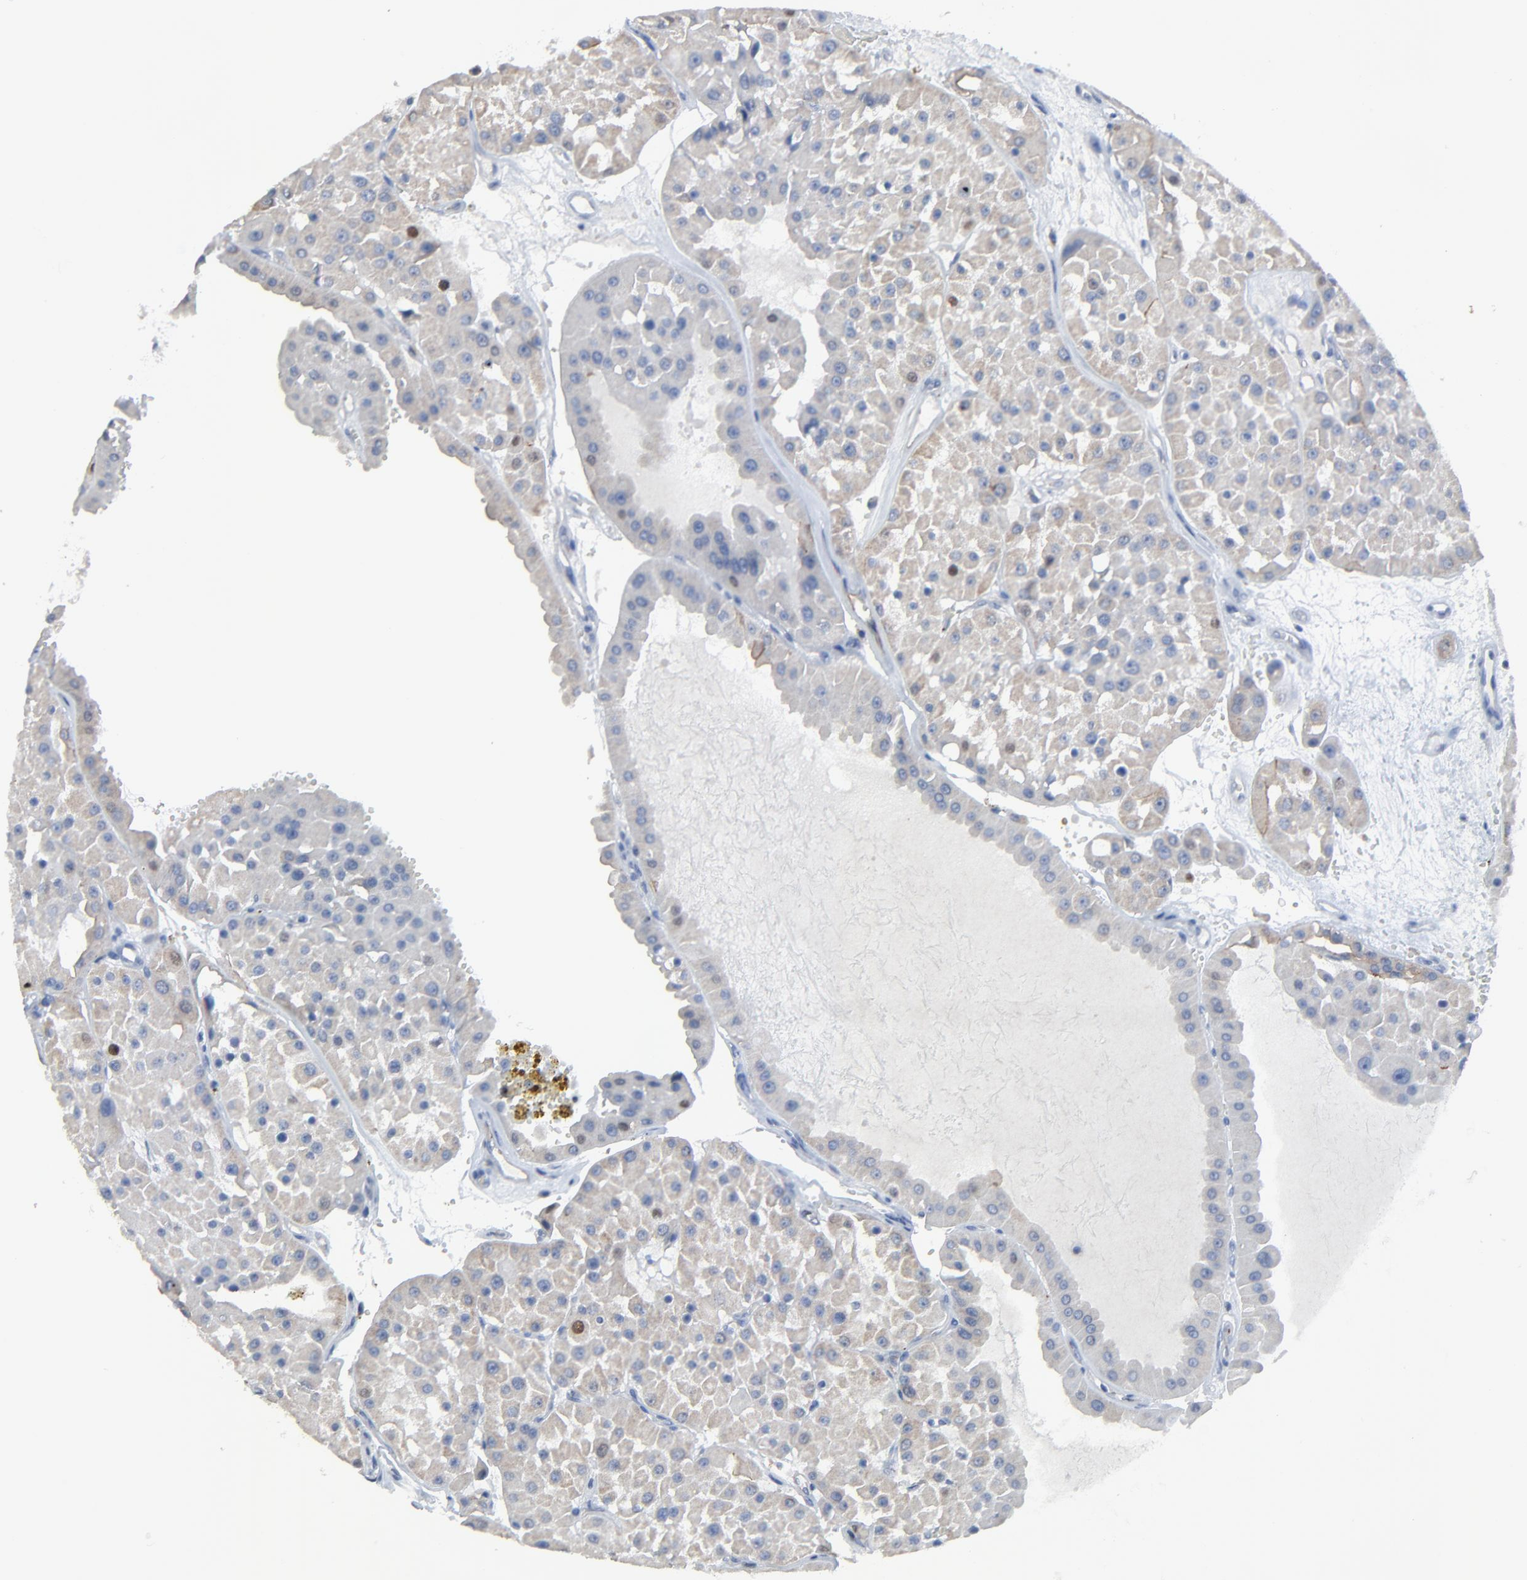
{"staining": {"intensity": "weak", "quantity": ">75%", "location": "cytoplasmic/membranous"}, "tissue": "renal cancer", "cell_type": "Tumor cells", "image_type": "cancer", "snomed": [{"axis": "morphology", "description": "Adenocarcinoma, uncertain malignant potential"}, {"axis": "topography", "description": "Kidney"}], "caption": "Immunohistochemistry (IHC) (DAB) staining of human renal adenocarcinoma,  uncertain malignant potential displays weak cytoplasmic/membranous protein expression in about >75% of tumor cells. (IHC, brightfield microscopy, high magnification).", "gene": "BIRC3", "patient": {"sex": "male", "age": 63}}